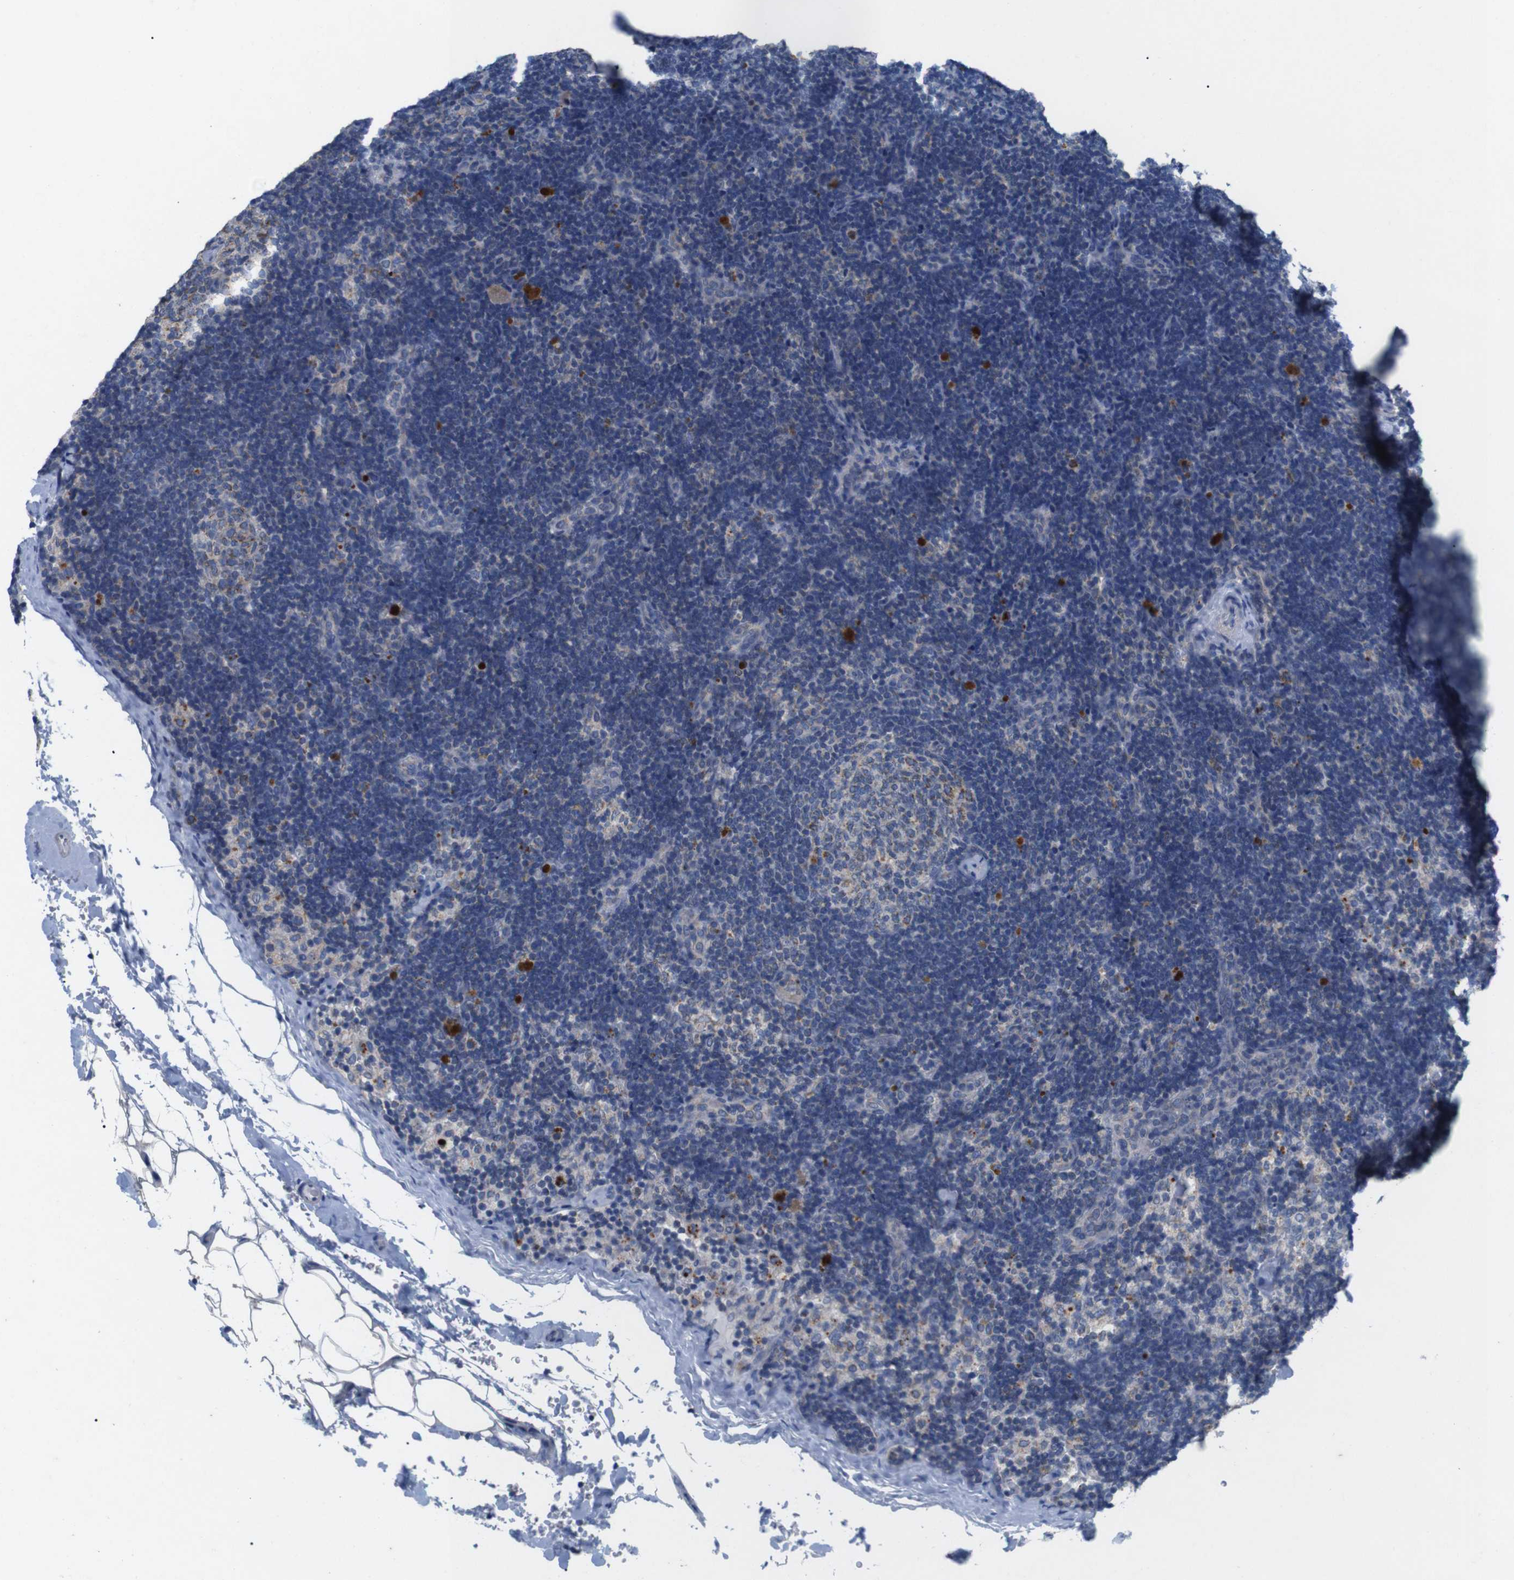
{"staining": {"intensity": "moderate", "quantity": "<25%", "location": "cytoplasmic/membranous"}, "tissue": "lymph node", "cell_type": "Germinal center cells", "image_type": "normal", "snomed": [{"axis": "morphology", "description": "Normal tissue, NOS"}, {"axis": "topography", "description": "Lymph node"}], "caption": "Immunohistochemical staining of normal human lymph node demonstrates low levels of moderate cytoplasmic/membranous expression in approximately <25% of germinal center cells. The staining is performed using DAB brown chromogen to label protein expression. The nuclei are counter-stained blue using hematoxylin.", "gene": "F2RL1", "patient": {"sex": "female", "age": 14}}